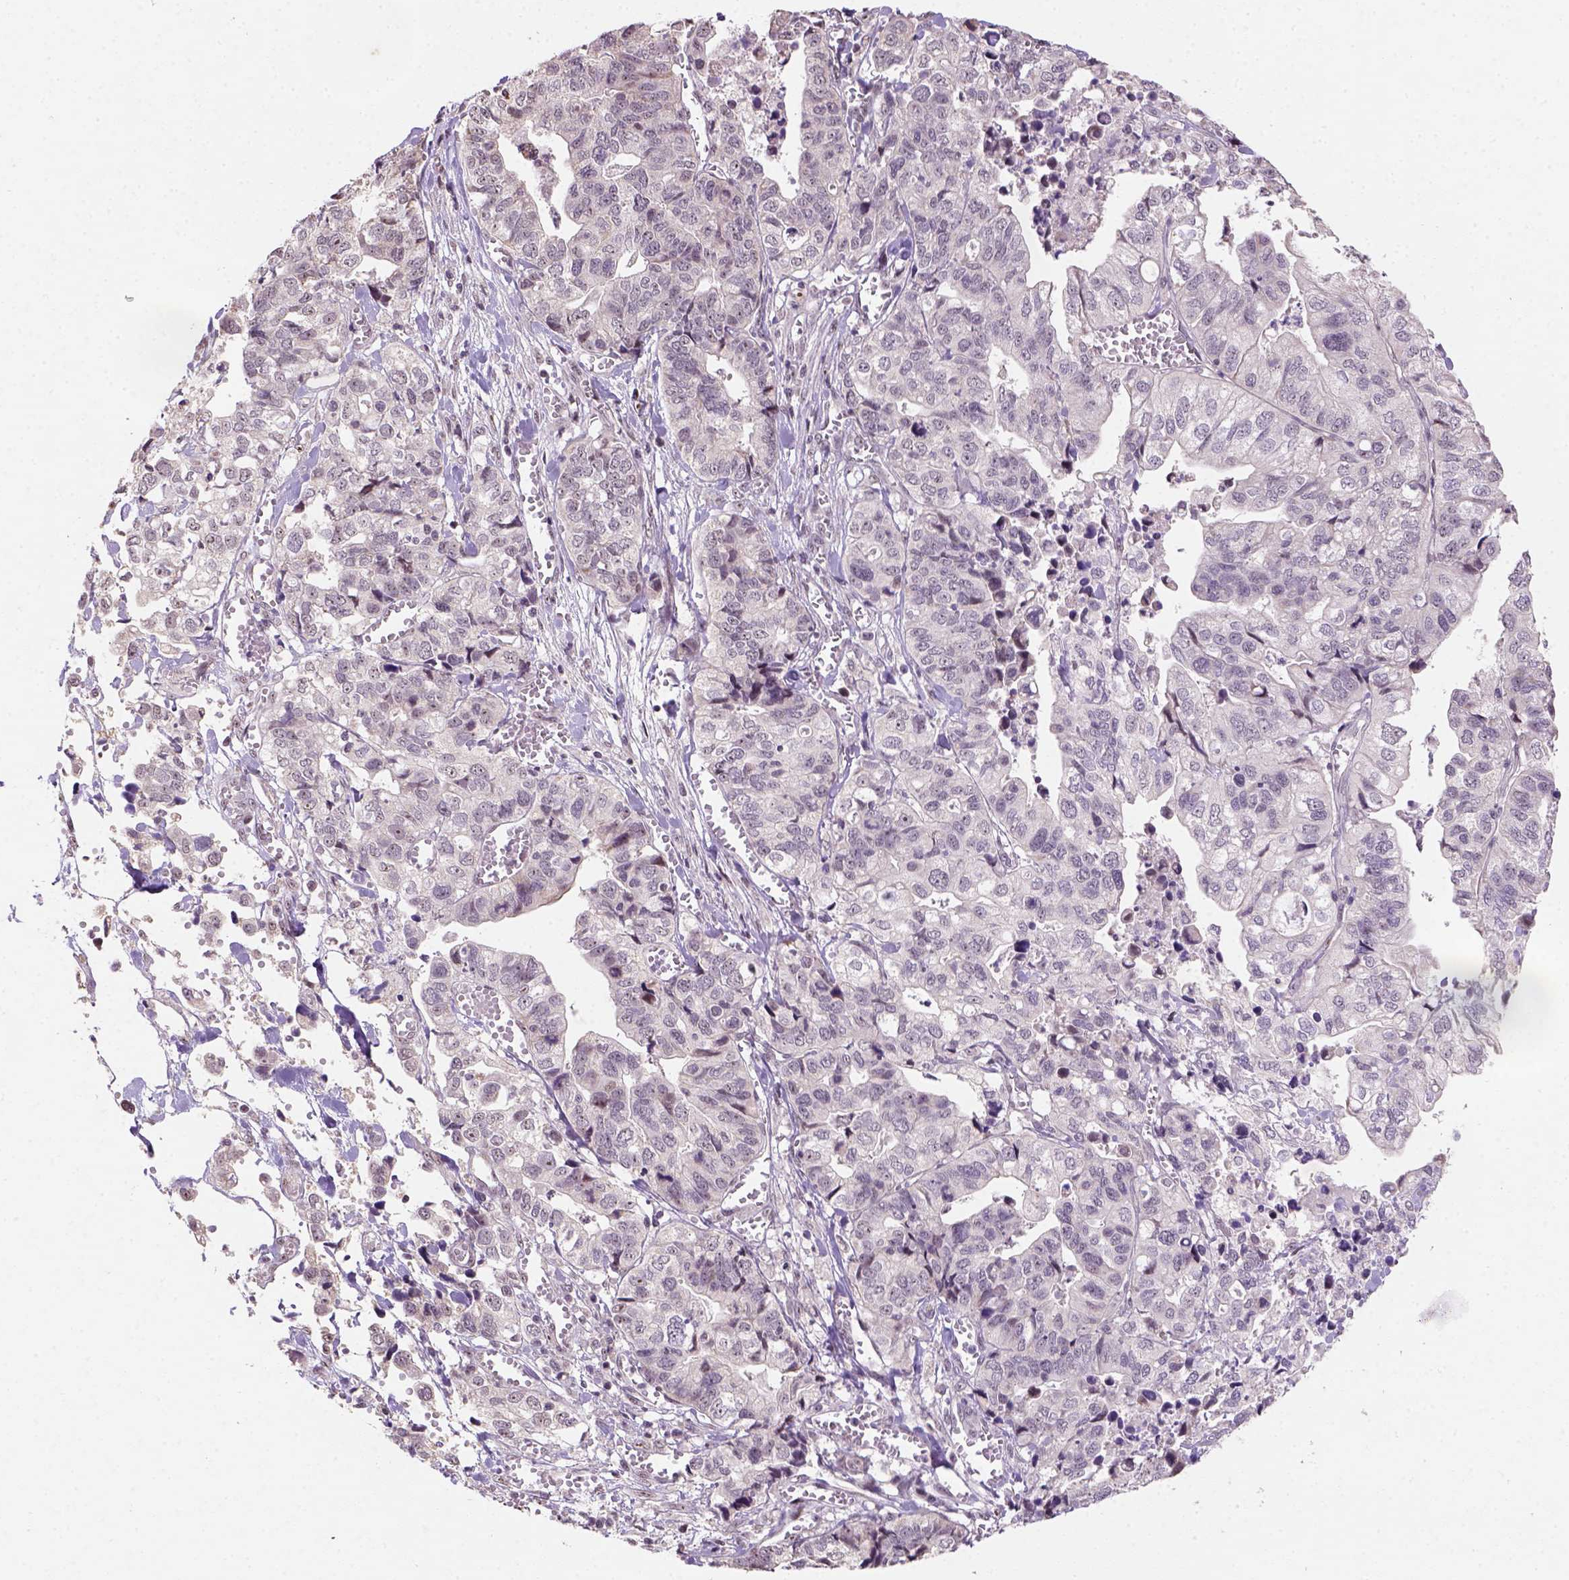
{"staining": {"intensity": "negative", "quantity": "none", "location": "none"}, "tissue": "stomach cancer", "cell_type": "Tumor cells", "image_type": "cancer", "snomed": [{"axis": "morphology", "description": "Adenocarcinoma, NOS"}, {"axis": "topography", "description": "Stomach, upper"}], "caption": "The immunohistochemistry (IHC) photomicrograph has no significant staining in tumor cells of stomach adenocarcinoma tissue.", "gene": "DDX50", "patient": {"sex": "female", "age": 67}}